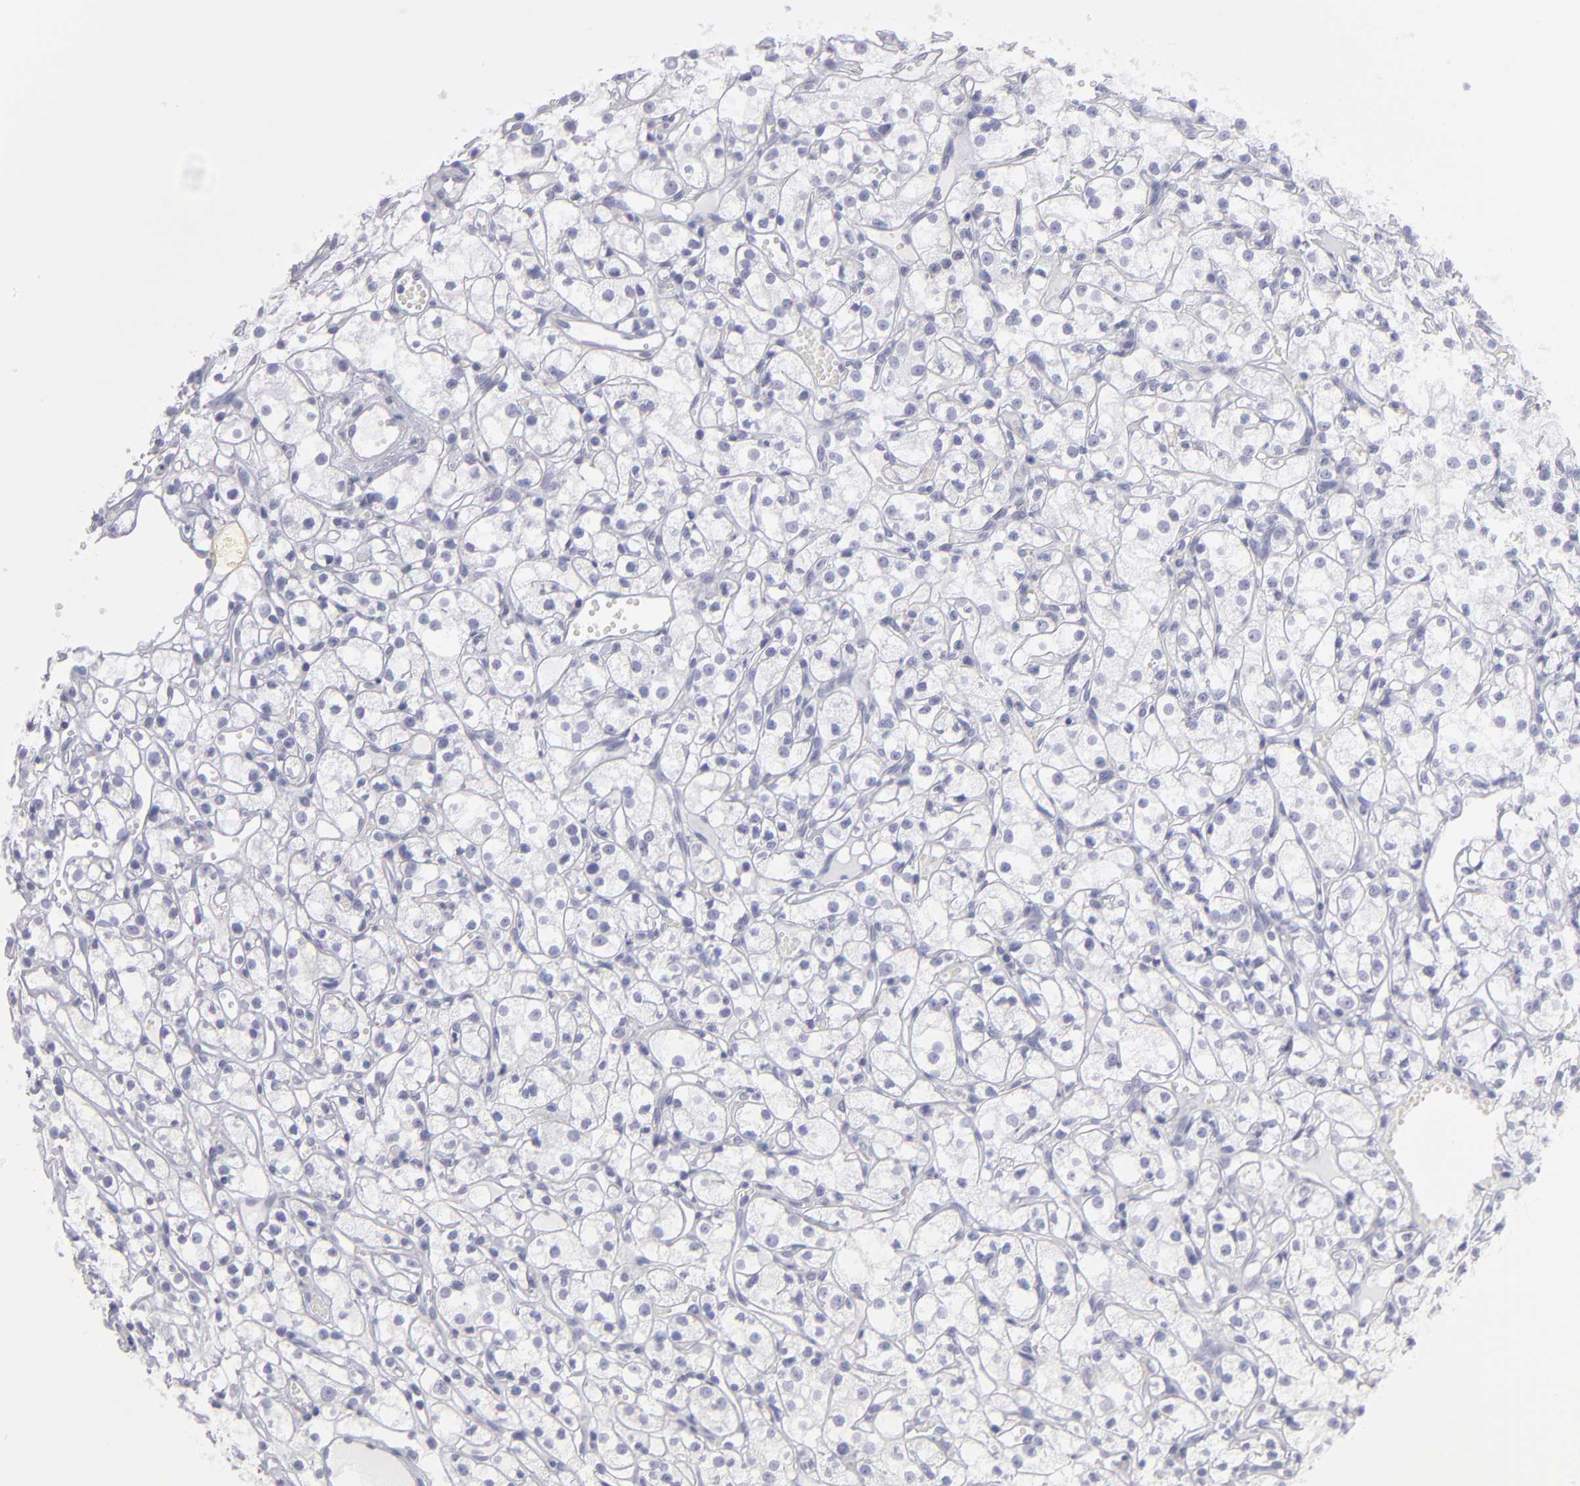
{"staining": {"intensity": "negative", "quantity": "none", "location": "none"}, "tissue": "renal cancer", "cell_type": "Tumor cells", "image_type": "cancer", "snomed": [{"axis": "morphology", "description": "Adenocarcinoma, NOS"}, {"axis": "topography", "description": "Kidney"}], "caption": "Tumor cells are negative for brown protein staining in renal cancer (adenocarcinoma).", "gene": "ABCB1", "patient": {"sex": "male", "age": 61}}